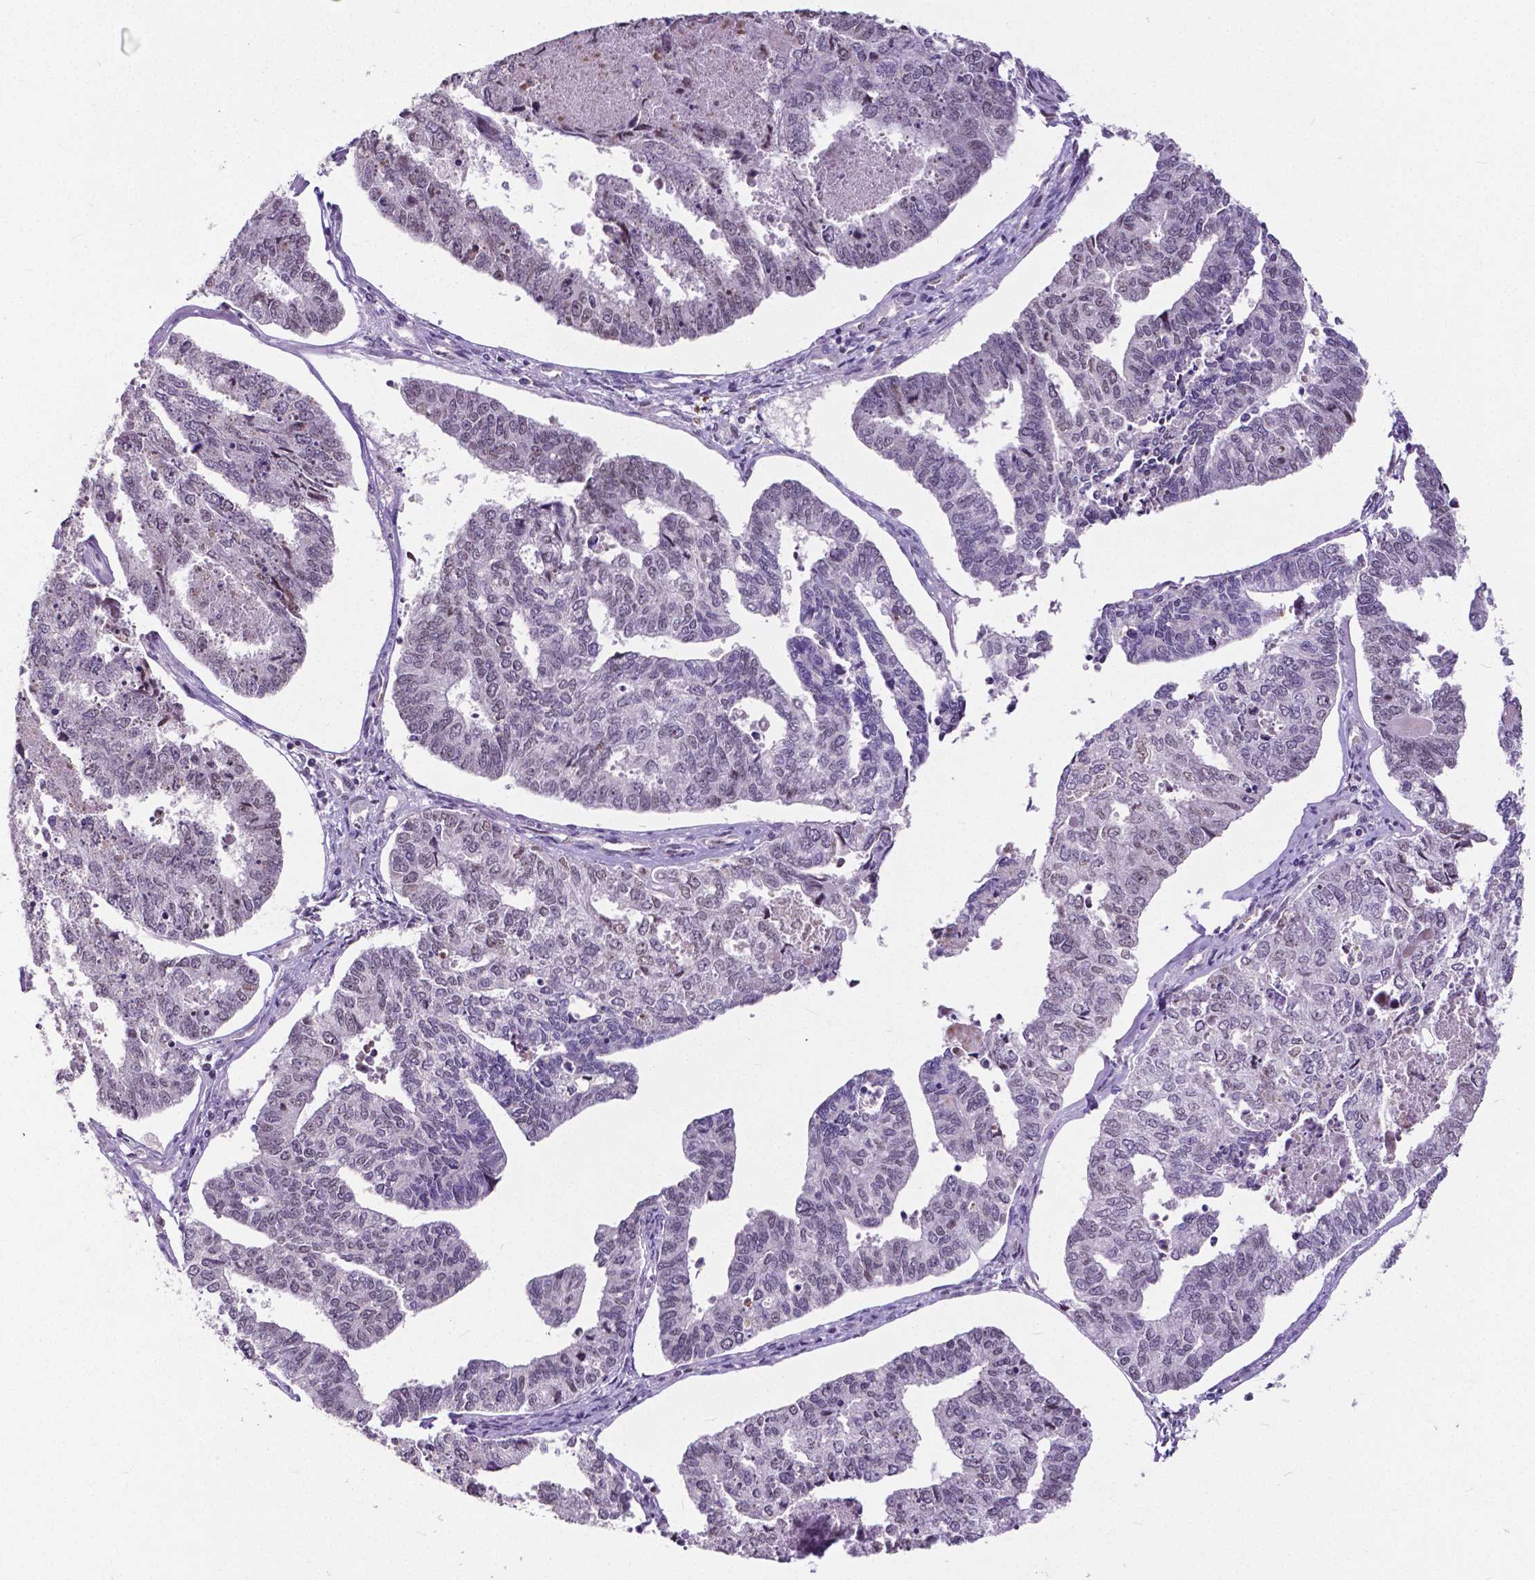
{"staining": {"intensity": "negative", "quantity": "none", "location": "none"}, "tissue": "endometrial cancer", "cell_type": "Tumor cells", "image_type": "cancer", "snomed": [{"axis": "morphology", "description": "Adenocarcinoma, NOS"}, {"axis": "topography", "description": "Endometrium"}], "caption": "Immunohistochemistry (IHC) of human endometrial cancer reveals no expression in tumor cells.", "gene": "ATRX", "patient": {"sex": "female", "age": 73}}